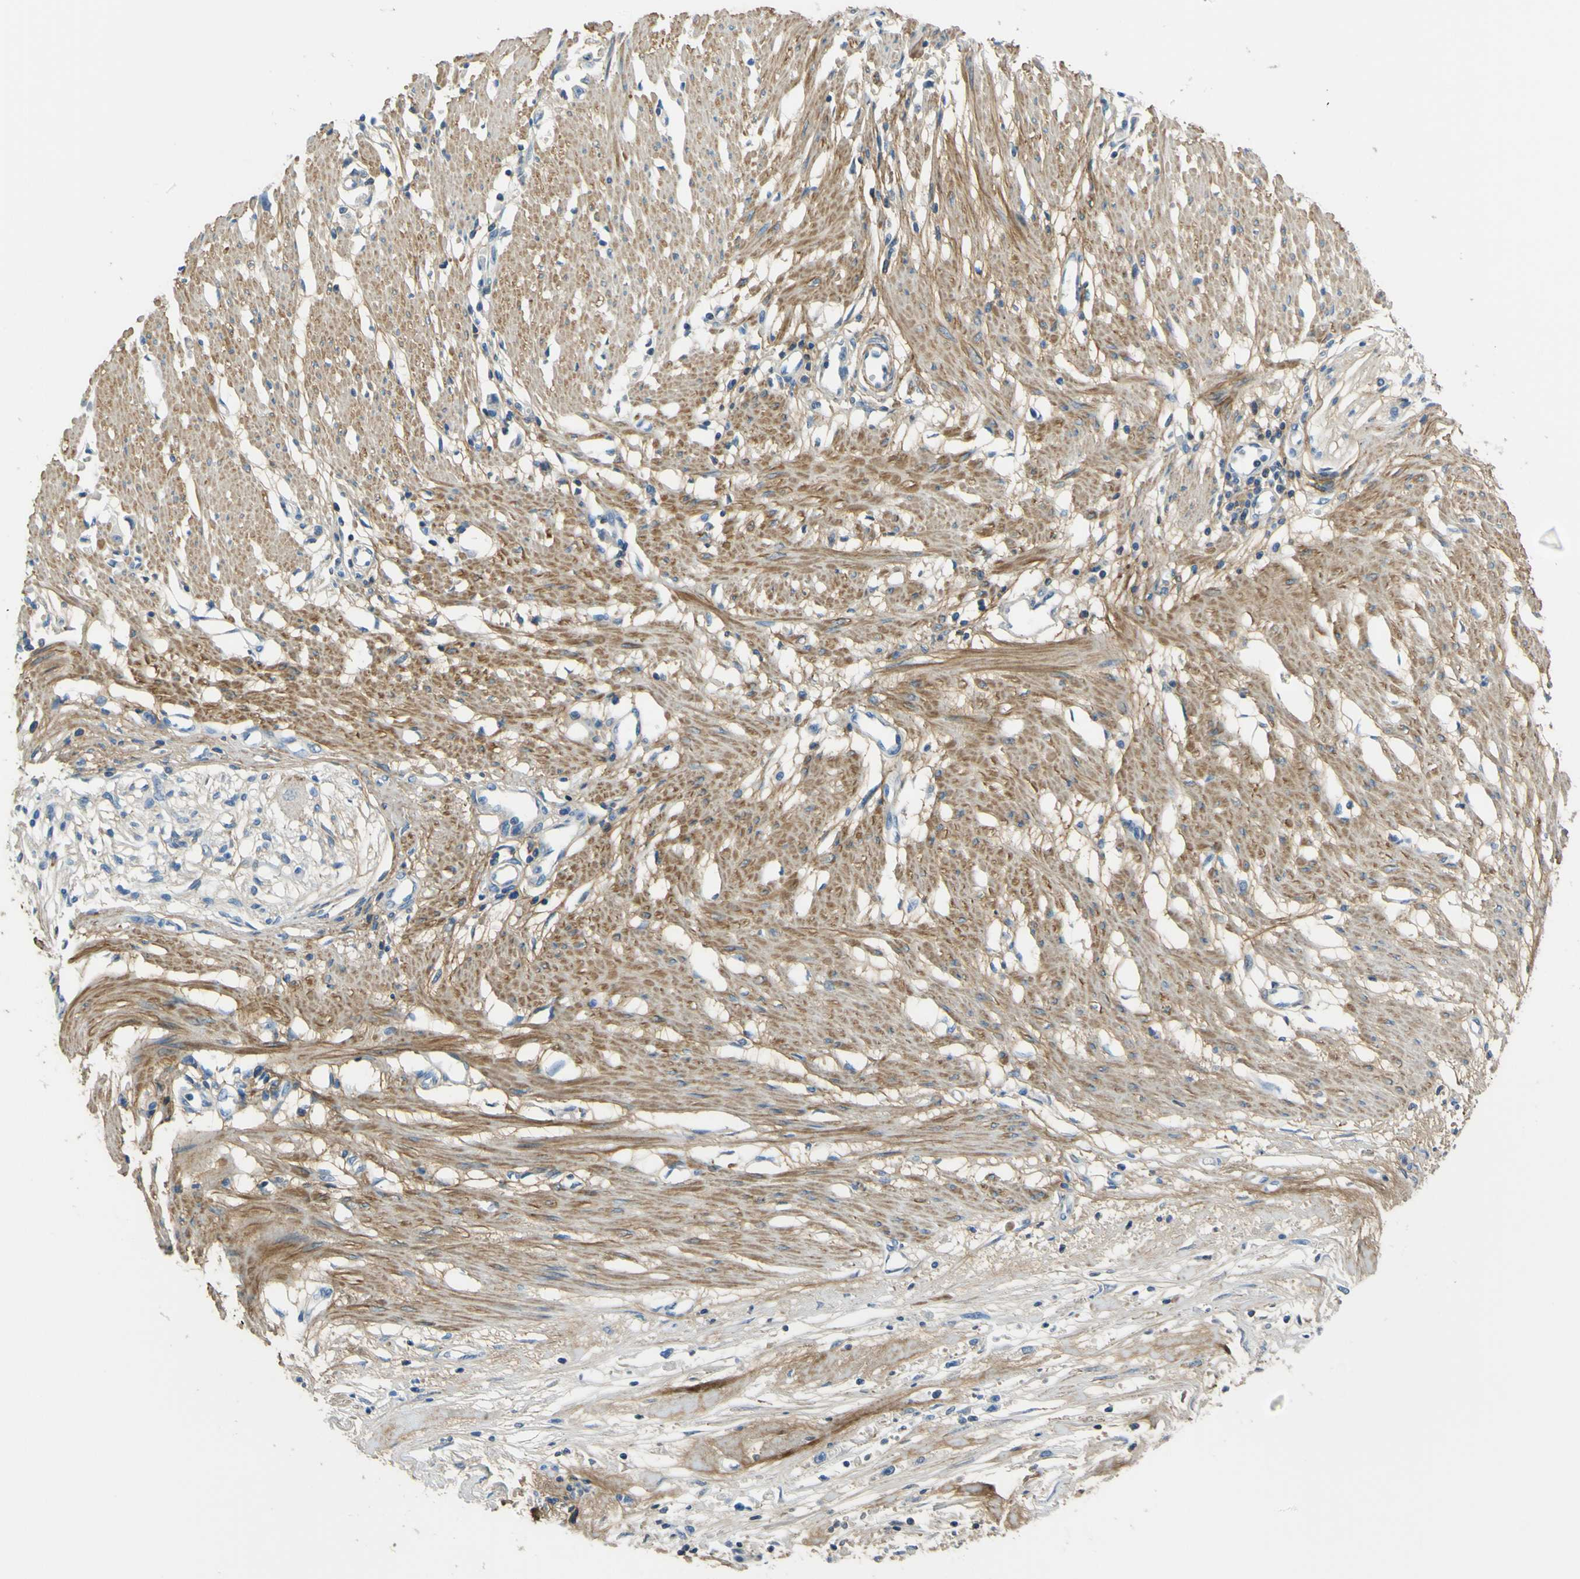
{"staining": {"intensity": "weak", "quantity": "25%-75%", "location": "cytoplasmic/membranous"}, "tissue": "stomach cancer", "cell_type": "Tumor cells", "image_type": "cancer", "snomed": [{"axis": "morphology", "description": "Adenocarcinoma, NOS"}, {"axis": "topography", "description": "Stomach"}], "caption": "The histopathology image demonstrates immunohistochemical staining of stomach cancer. There is weak cytoplasmic/membranous positivity is appreciated in about 25%-75% of tumor cells.", "gene": "OGN", "patient": {"sex": "female", "age": 59}}